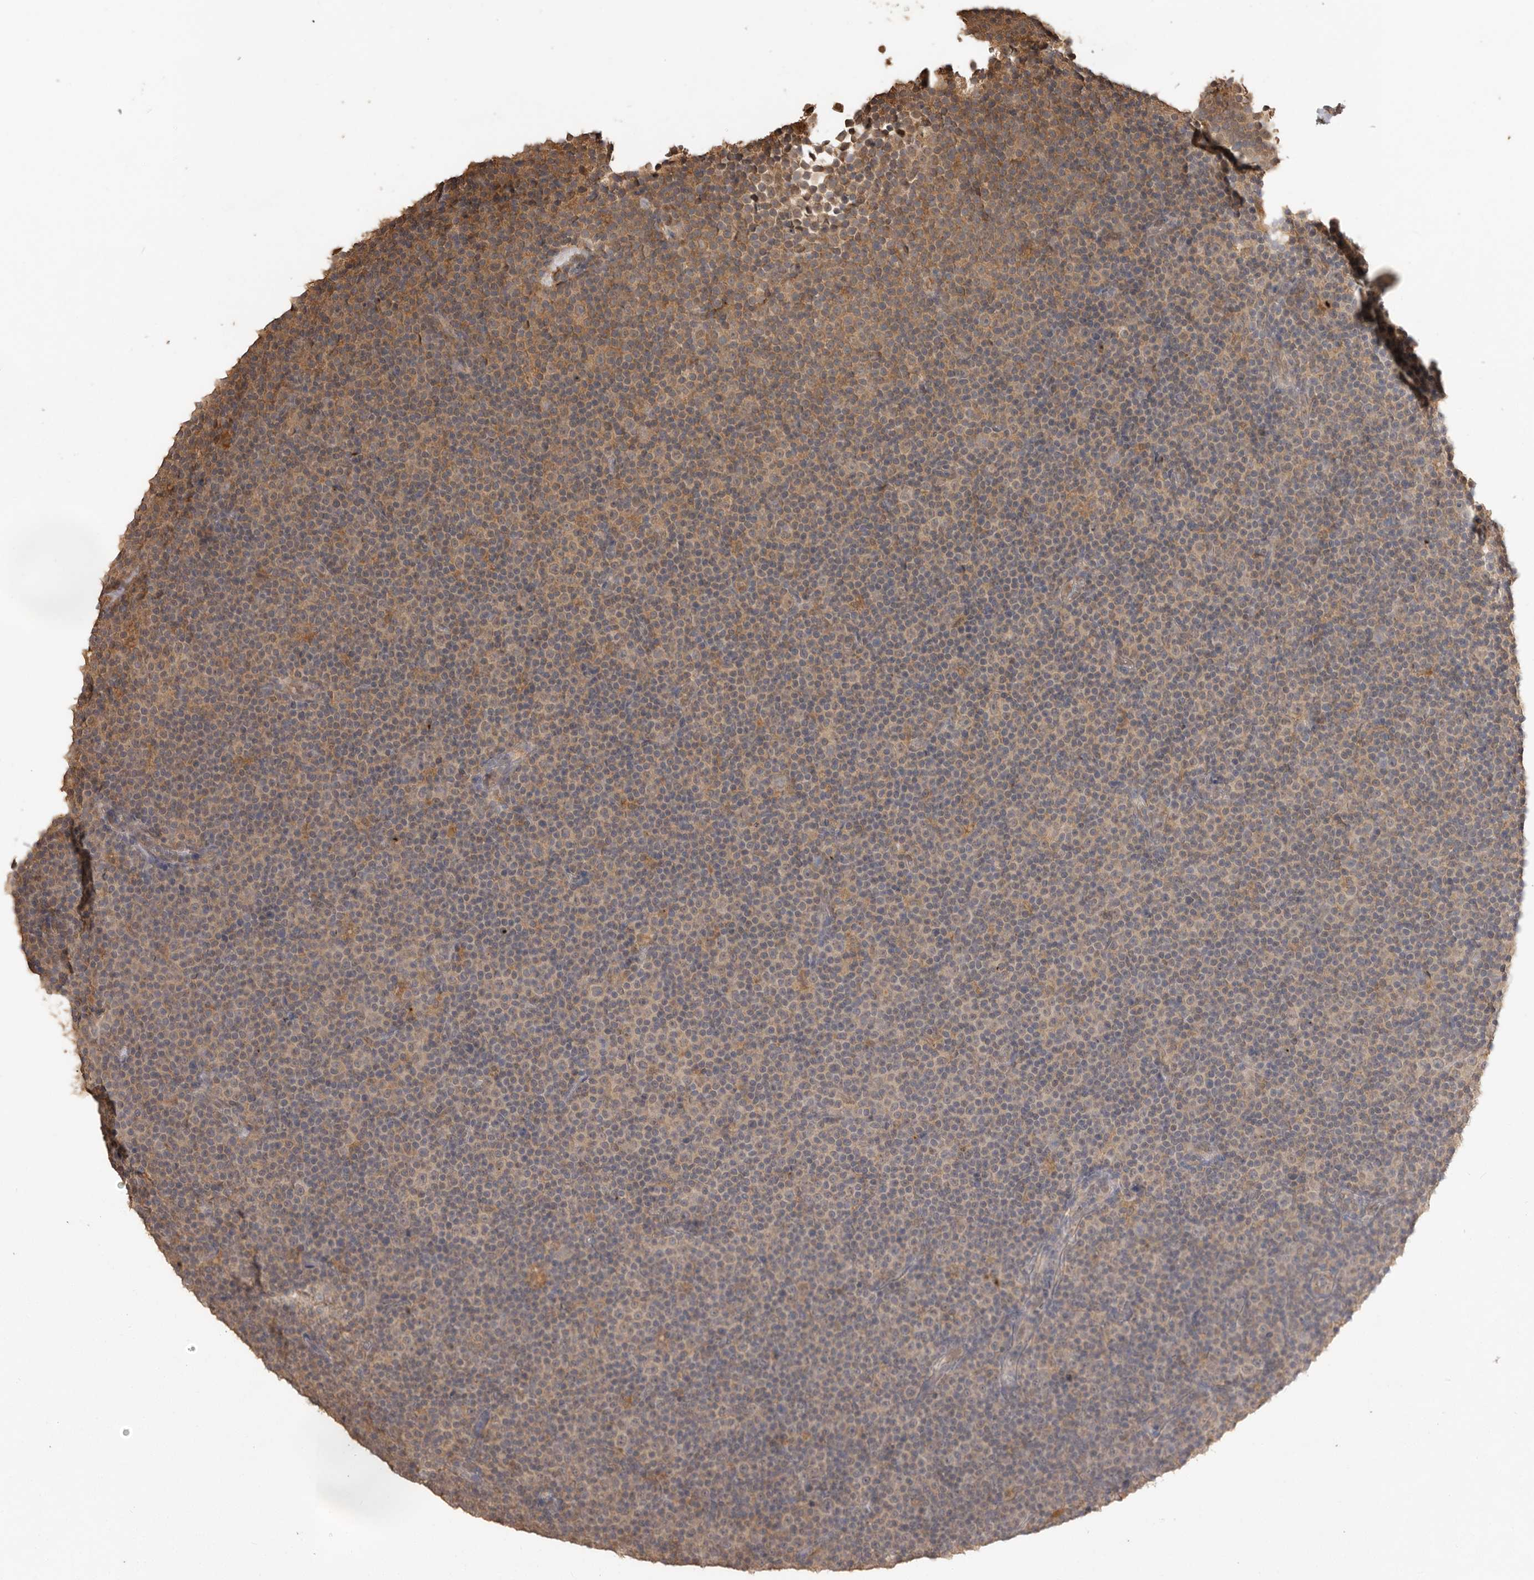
{"staining": {"intensity": "moderate", "quantity": "<25%", "location": "cytoplasmic/membranous"}, "tissue": "lymphoma", "cell_type": "Tumor cells", "image_type": "cancer", "snomed": [{"axis": "morphology", "description": "Malignant lymphoma, non-Hodgkin's type, Low grade"}, {"axis": "topography", "description": "Lymph node"}], "caption": "Immunohistochemical staining of human low-grade malignant lymphoma, non-Hodgkin's type shows moderate cytoplasmic/membranous protein expression in about <25% of tumor cells. (DAB (3,3'-diaminobenzidine) IHC, brown staining for protein, blue staining for nuclei).", "gene": "JAG2", "patient": {"sex": "female", "age": 67}}